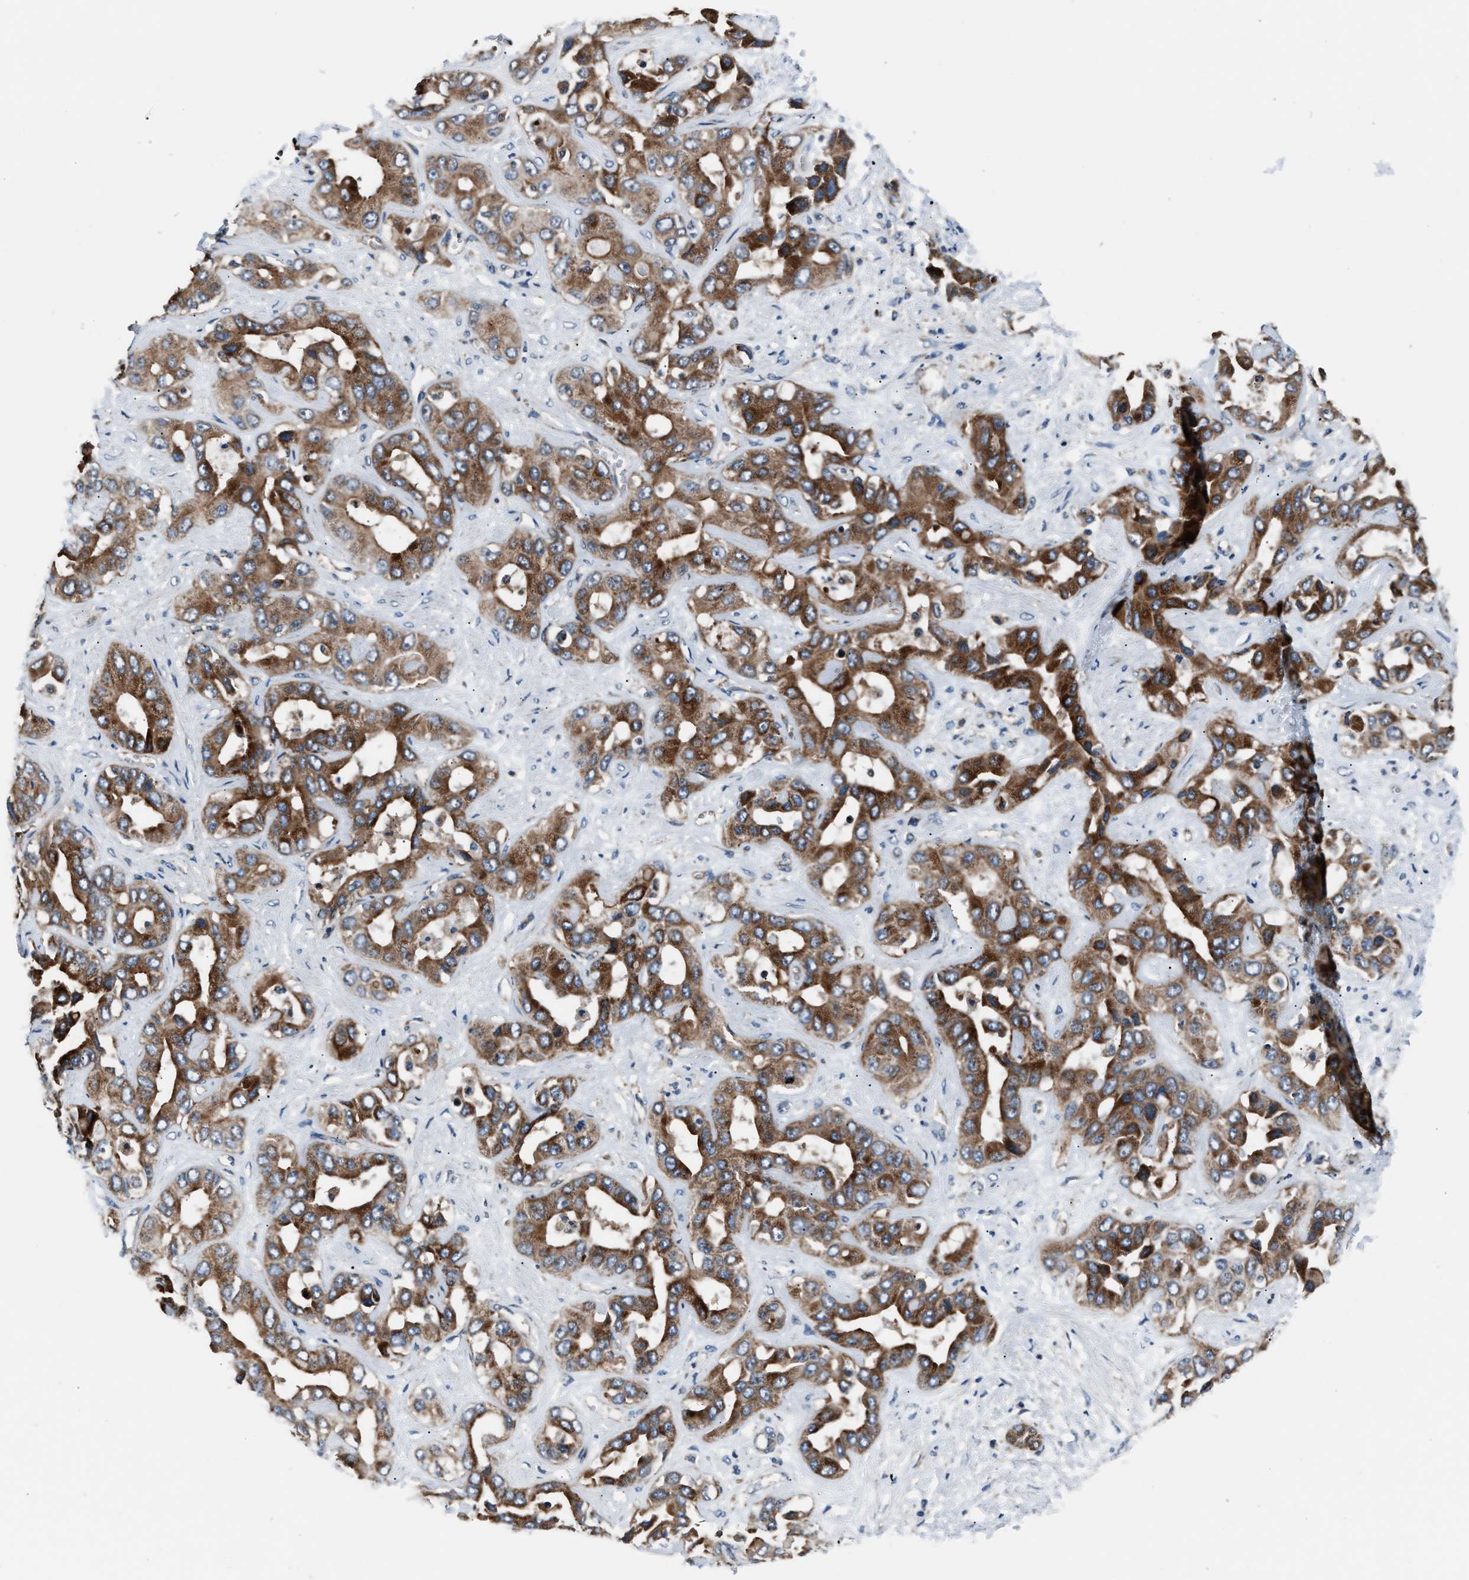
{"staining": {"intensity": "strong", "quantity": ">75%", "location": "cytoplasmic/membranous"}, "tissue": "liver cancer", "cell_type": "Tumor cells", "image_type": "cancer", "snomed": [{"axis": "morphology", "description": "Cholangiocarcinoma"}, {"axis": "topography", "description": "Liver"}], "caption": "Tumor cells display high levels of strong cytoplasmic/membranous staining in approximately >75% of cells in human cholangiocarcinoma (liver). The protein of interest is stained brown, and the nuclei are stained in blue (DAB (3,3'-diaminobenzidine) IHC with brightfield microscopy, high magnification).", "gene": "GGCT", "patient": {"sex": "female", "age": 52}}